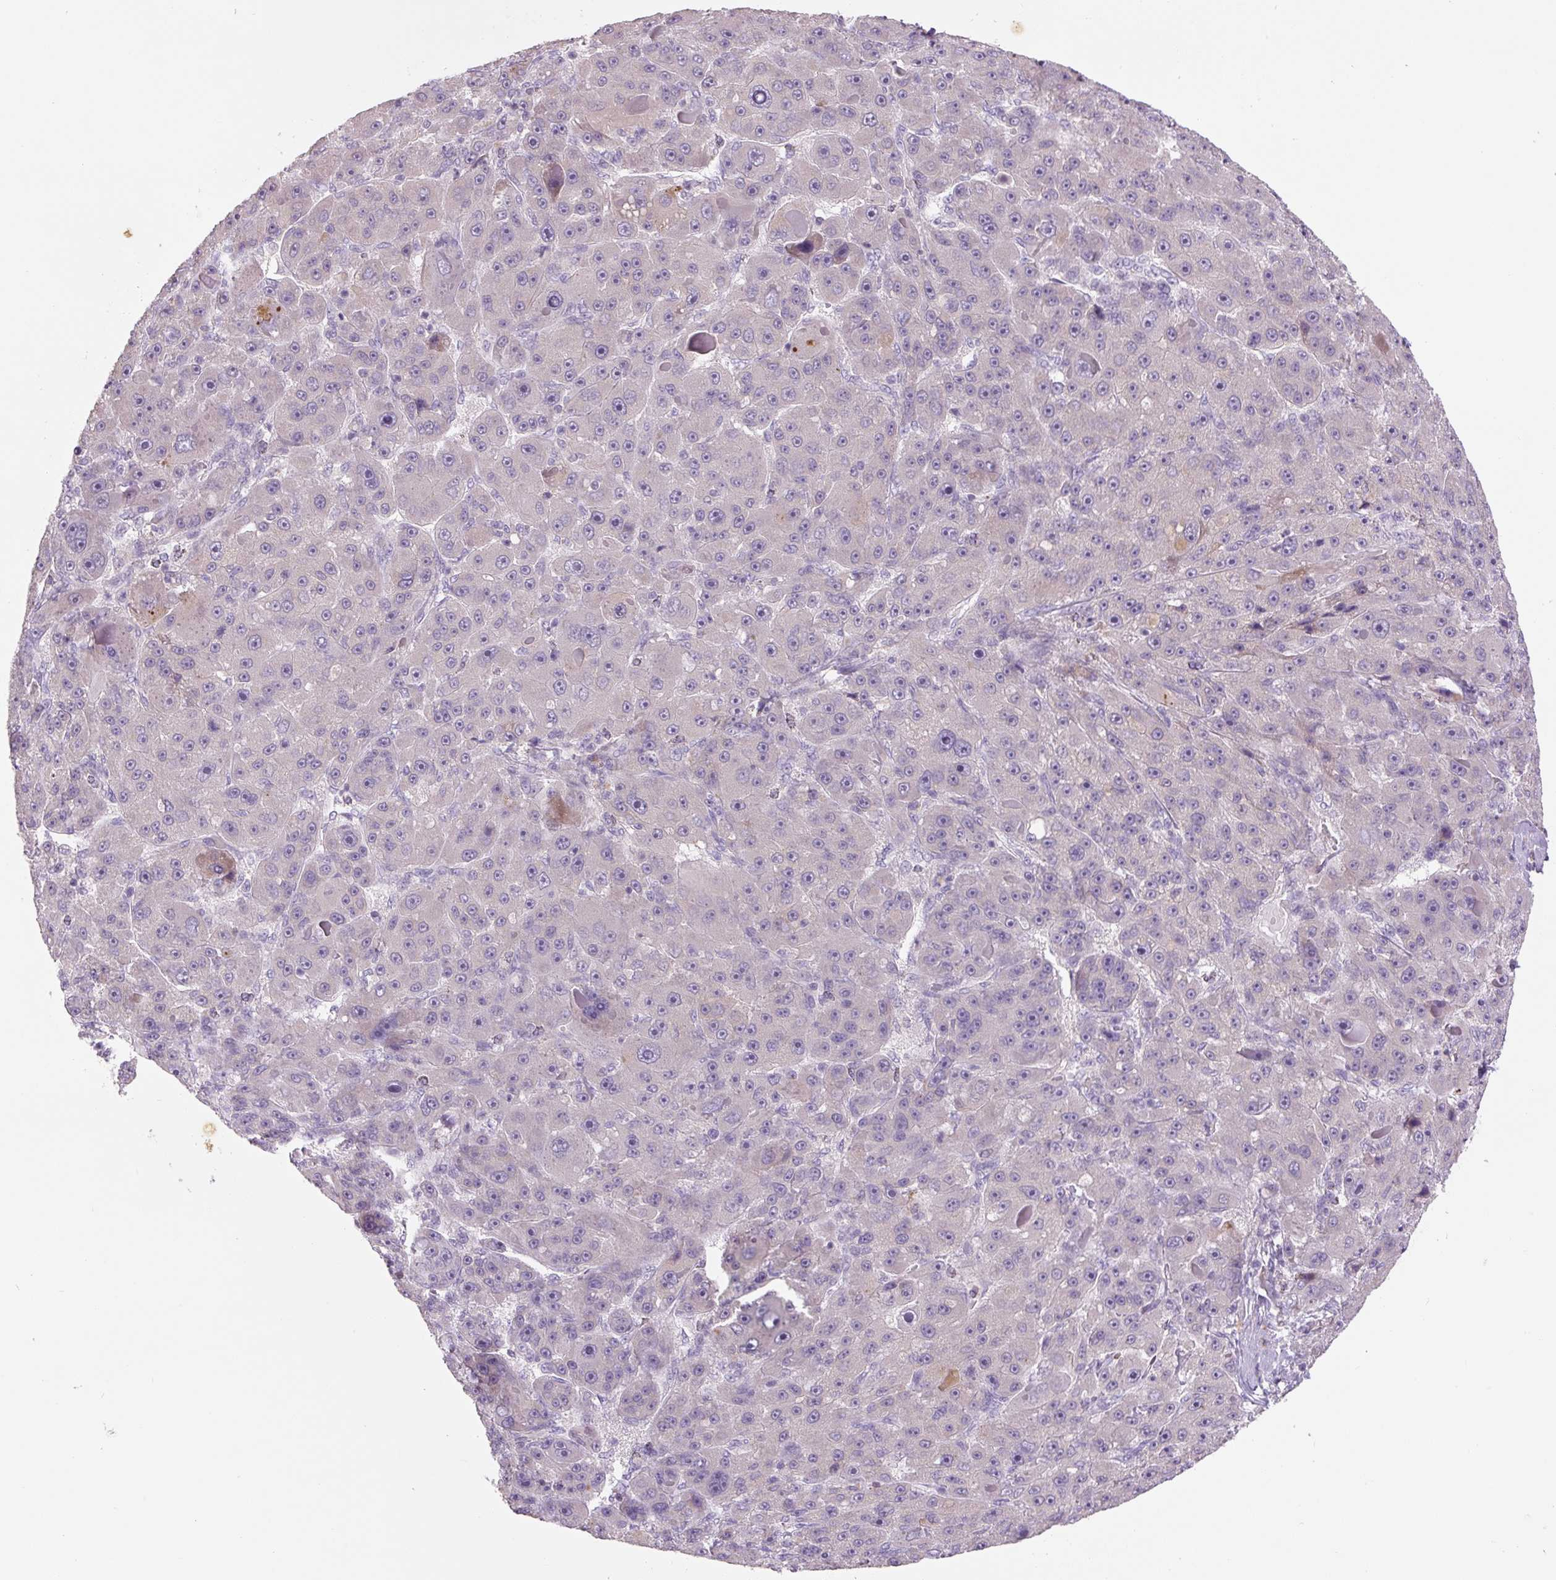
{"staining": {"intensity": "weak", "quantity": "<25%", "location": "cytoplasmic/membranous"}, "tissue": "liver cancer", "cell_type": "Tumor cells", "image_type": "cancer", "snomed": [{"axis": "morphology", "description": "Carcinoma, Hepatocellular, NOS"}, {"axis": "topography", "description": "Liver"}], "caption": "This is a micrograph of IHC staining of liver hepatocellular carcinoma, which shows no positivity in tumor cells.", "gene": "TMEM100", "patient": {"sex": "male", "age": 76}}